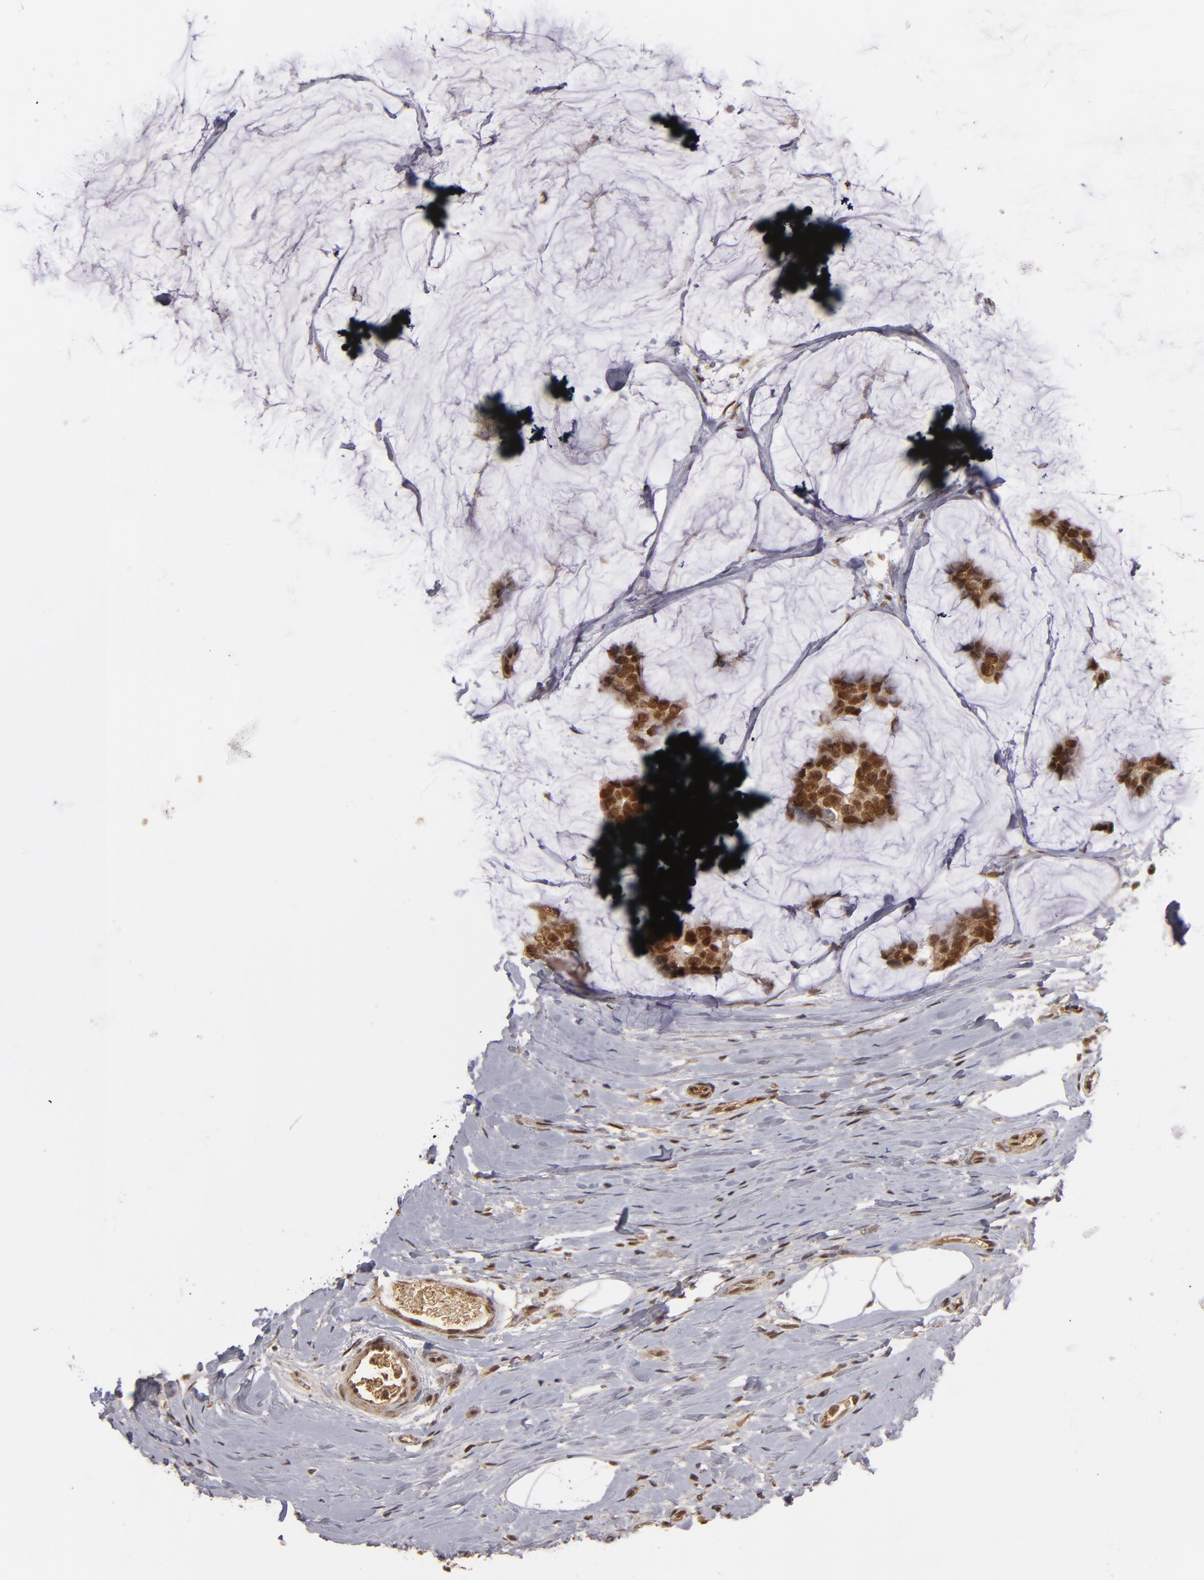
{"staining": {"intensity": "moderate", "quantity": ">75%", "location": "nuclear"}, "tissue": "breast cancer", "cell_type": "Tumor cells", "image_type": "cancer", "snomed": [{"axis": "morphology", "description": "Normal tissue, NOS"}, {"axis": "morphology", "description": "Duct carcinoma"}, {"axis": "topography", "description": "Breast"}], "caption": "The image shows staining of breast cancer, revealing moderate nuclear protein staining (brown color) within tumor cells.", "gene": "ZNF234", "patient": {"sex": "female", "age": 50}}